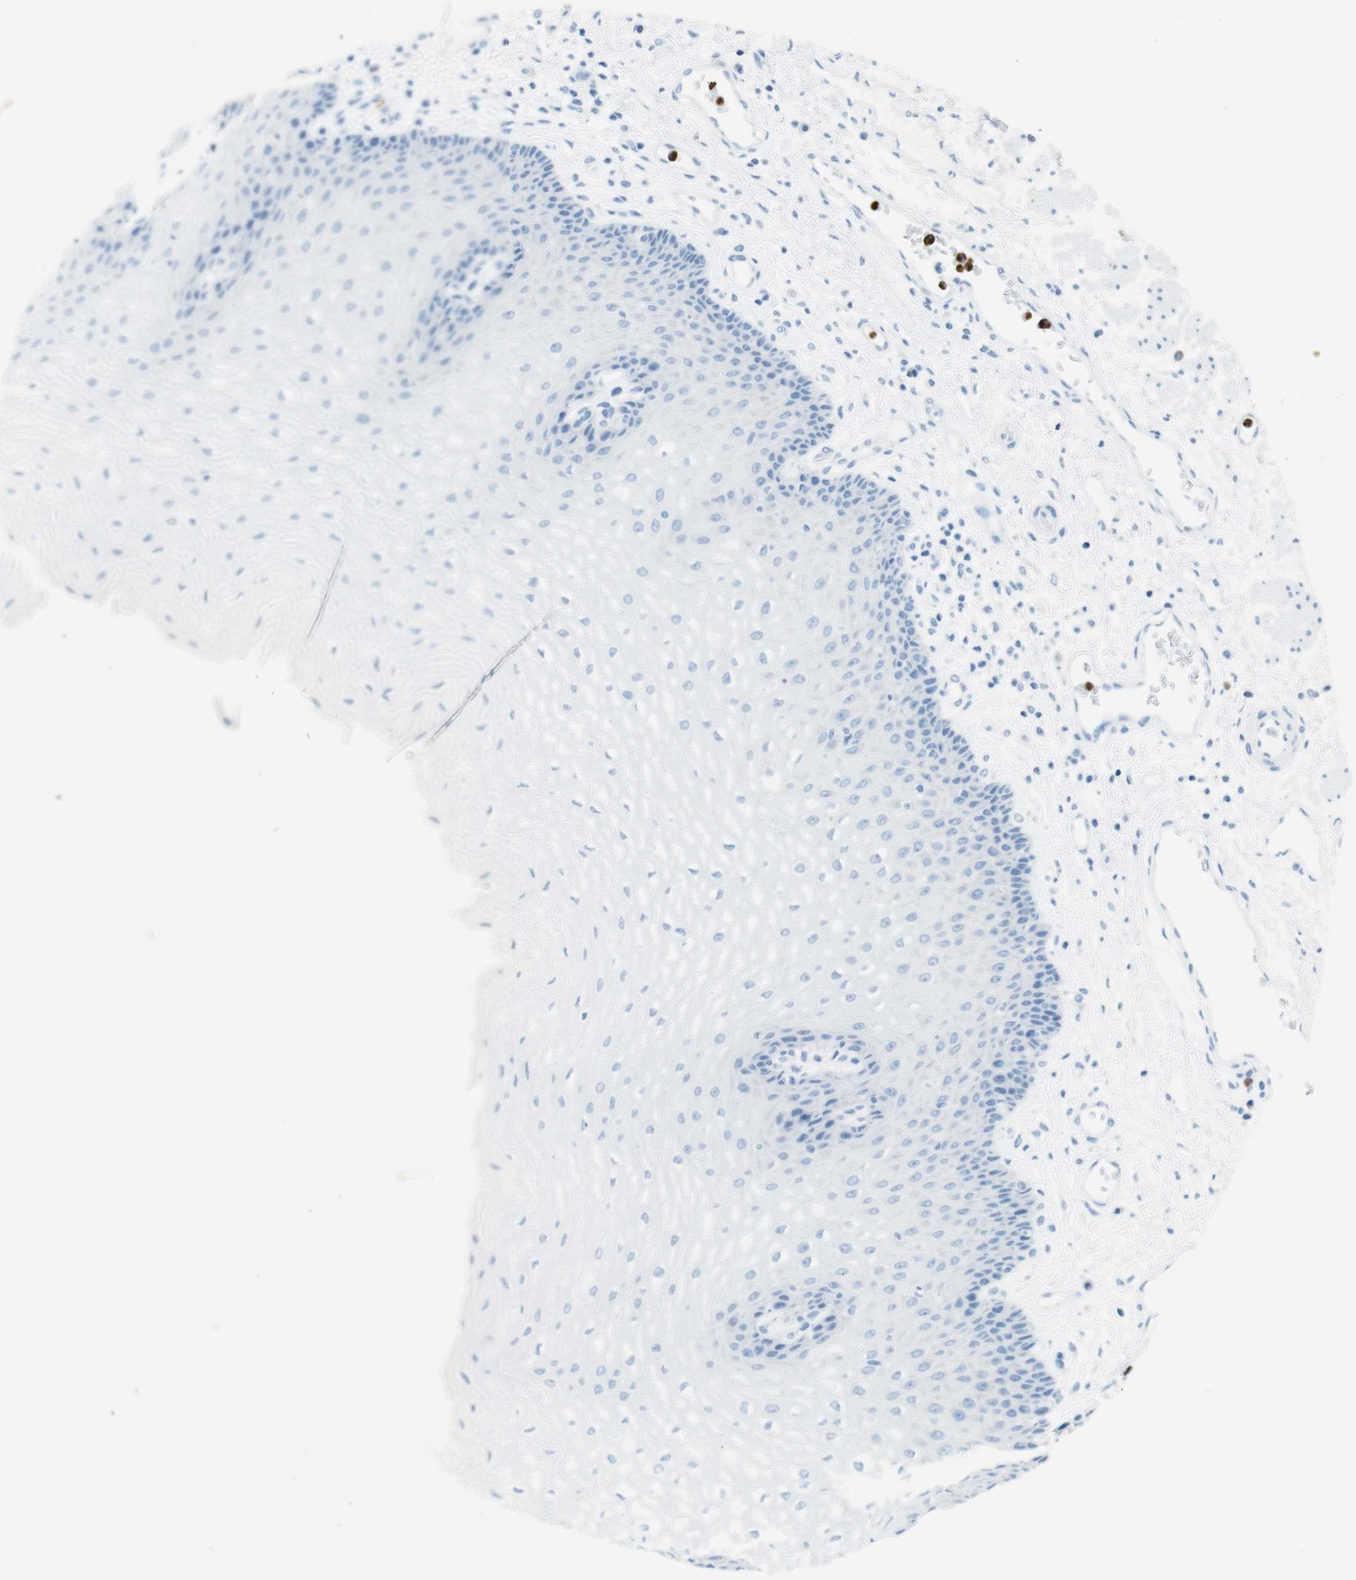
{"staining": {"intensity": "negative", "quantity": "none", "location": "none"}, "tissue": "esophagus", "cell_type": "Squamous epithelial cells", "image_type": "normal", "snomed": [{"axis": "morphology", "description": "Normal tissue, NOS"}, {"axis": "topography", "description": "Esophagus"}], "caption": "Immunohistochemical staining of normal esophagus demonstrates no significant expression in squamous epithelial cells. (Brightfield microscopy of DAB immunohistochemistry (IHC) at high magnification).", "gene": "MCEMP1", "patient": {"sex": "male", "age": 54}}